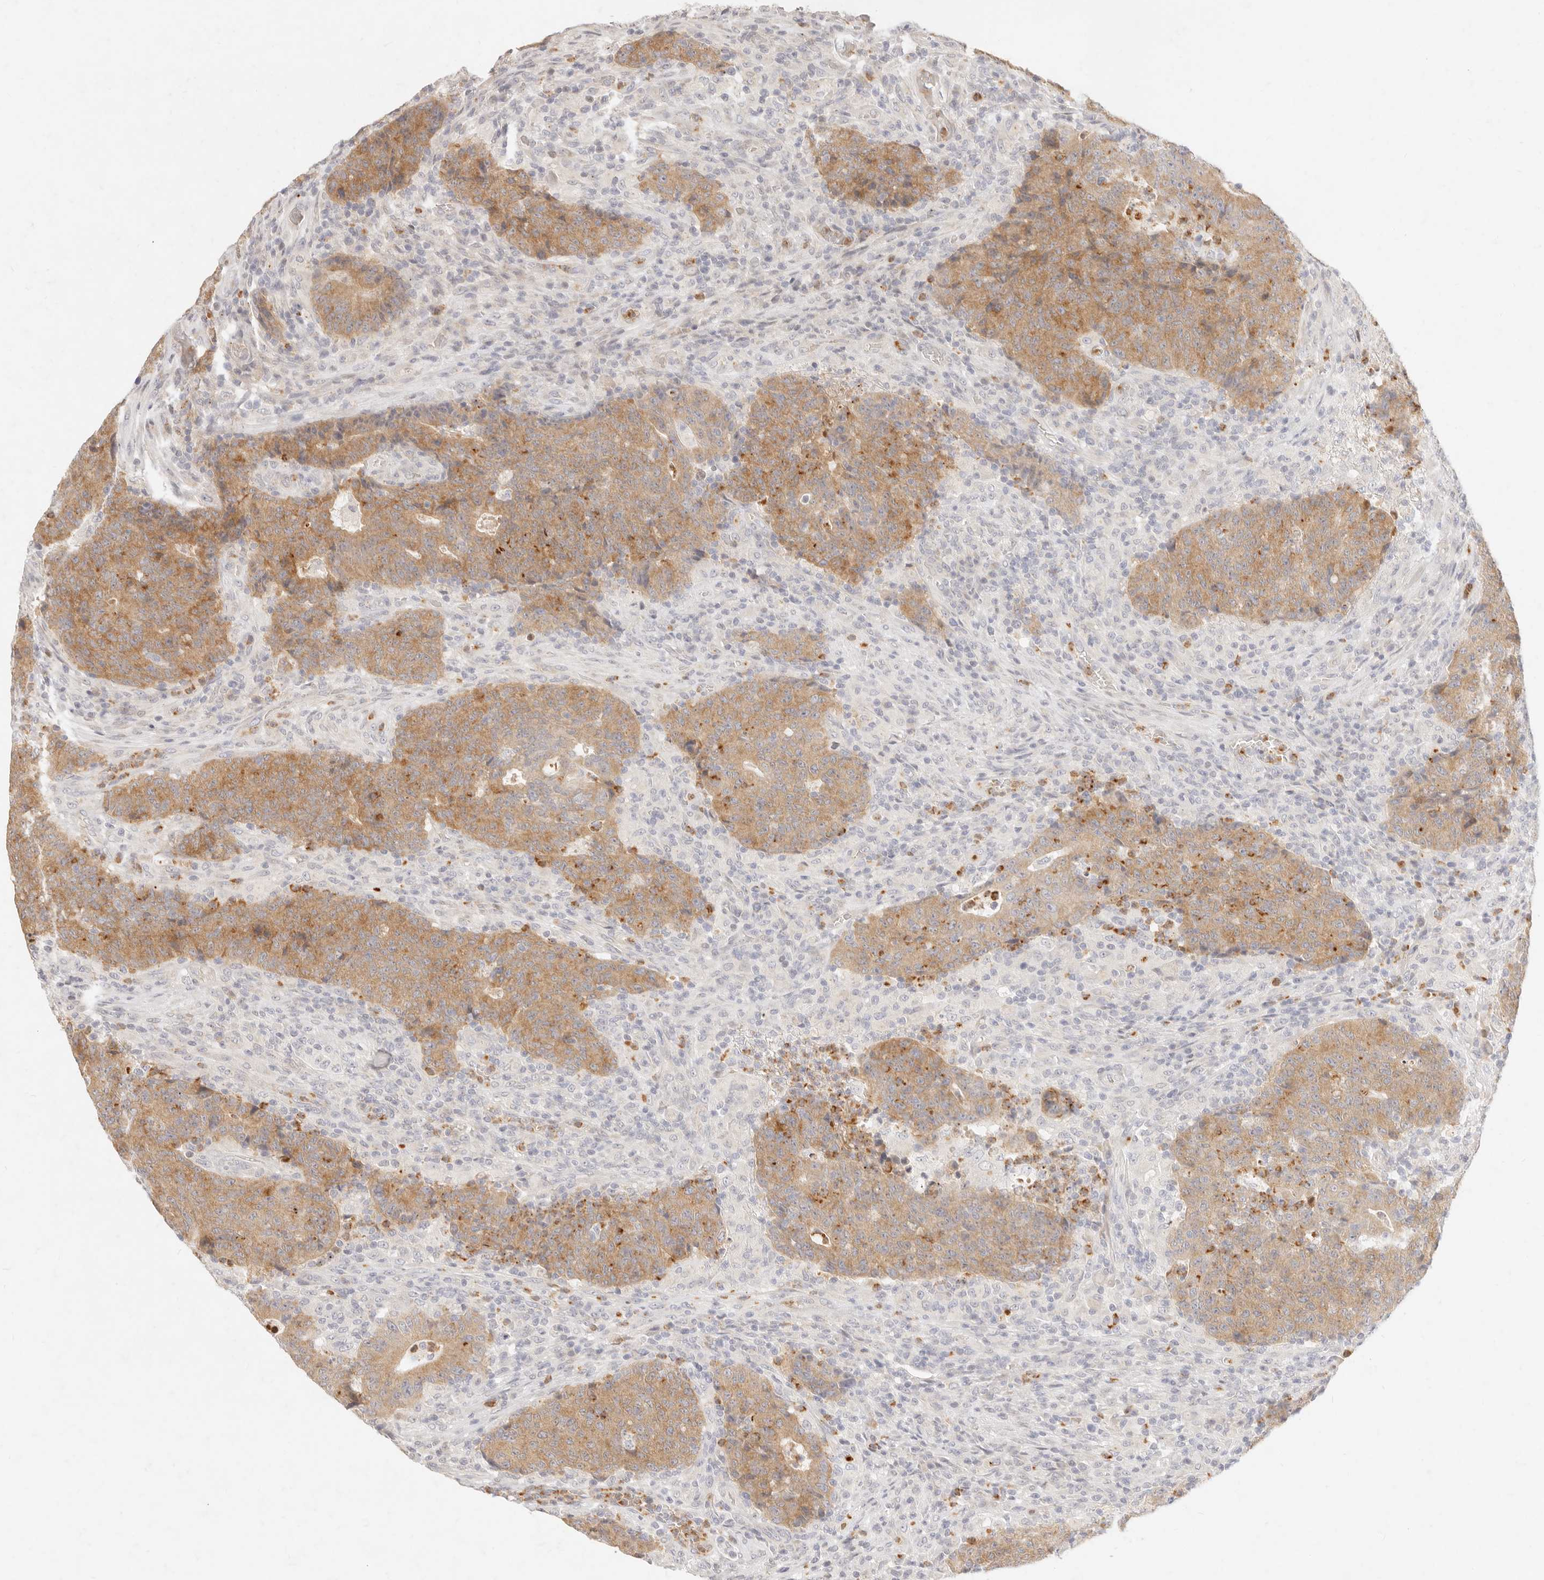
{"staining": {"intensity": "moderate", "quantity": ">75%", "location": "cytoplasmic/membranous"}, "tissue": "colorectal cancer", "cell_type": "Tumor cells", "image_type": "cancer", "snomed": [{"axis": "morphology", "description": "Adenocarcinoma, NOS"}, {"axis": "topography", "description": "Colon"}], "caption": "Immunohistochemical staining of human colorectal cancer (adenocarcinoma) exhibits medium levels of moderate cytoplasmic/membranous protein expression in approximately >75% of tumor cells.", "gene": "ASCL3", "patient": {"sex": "female", "age": 75}}